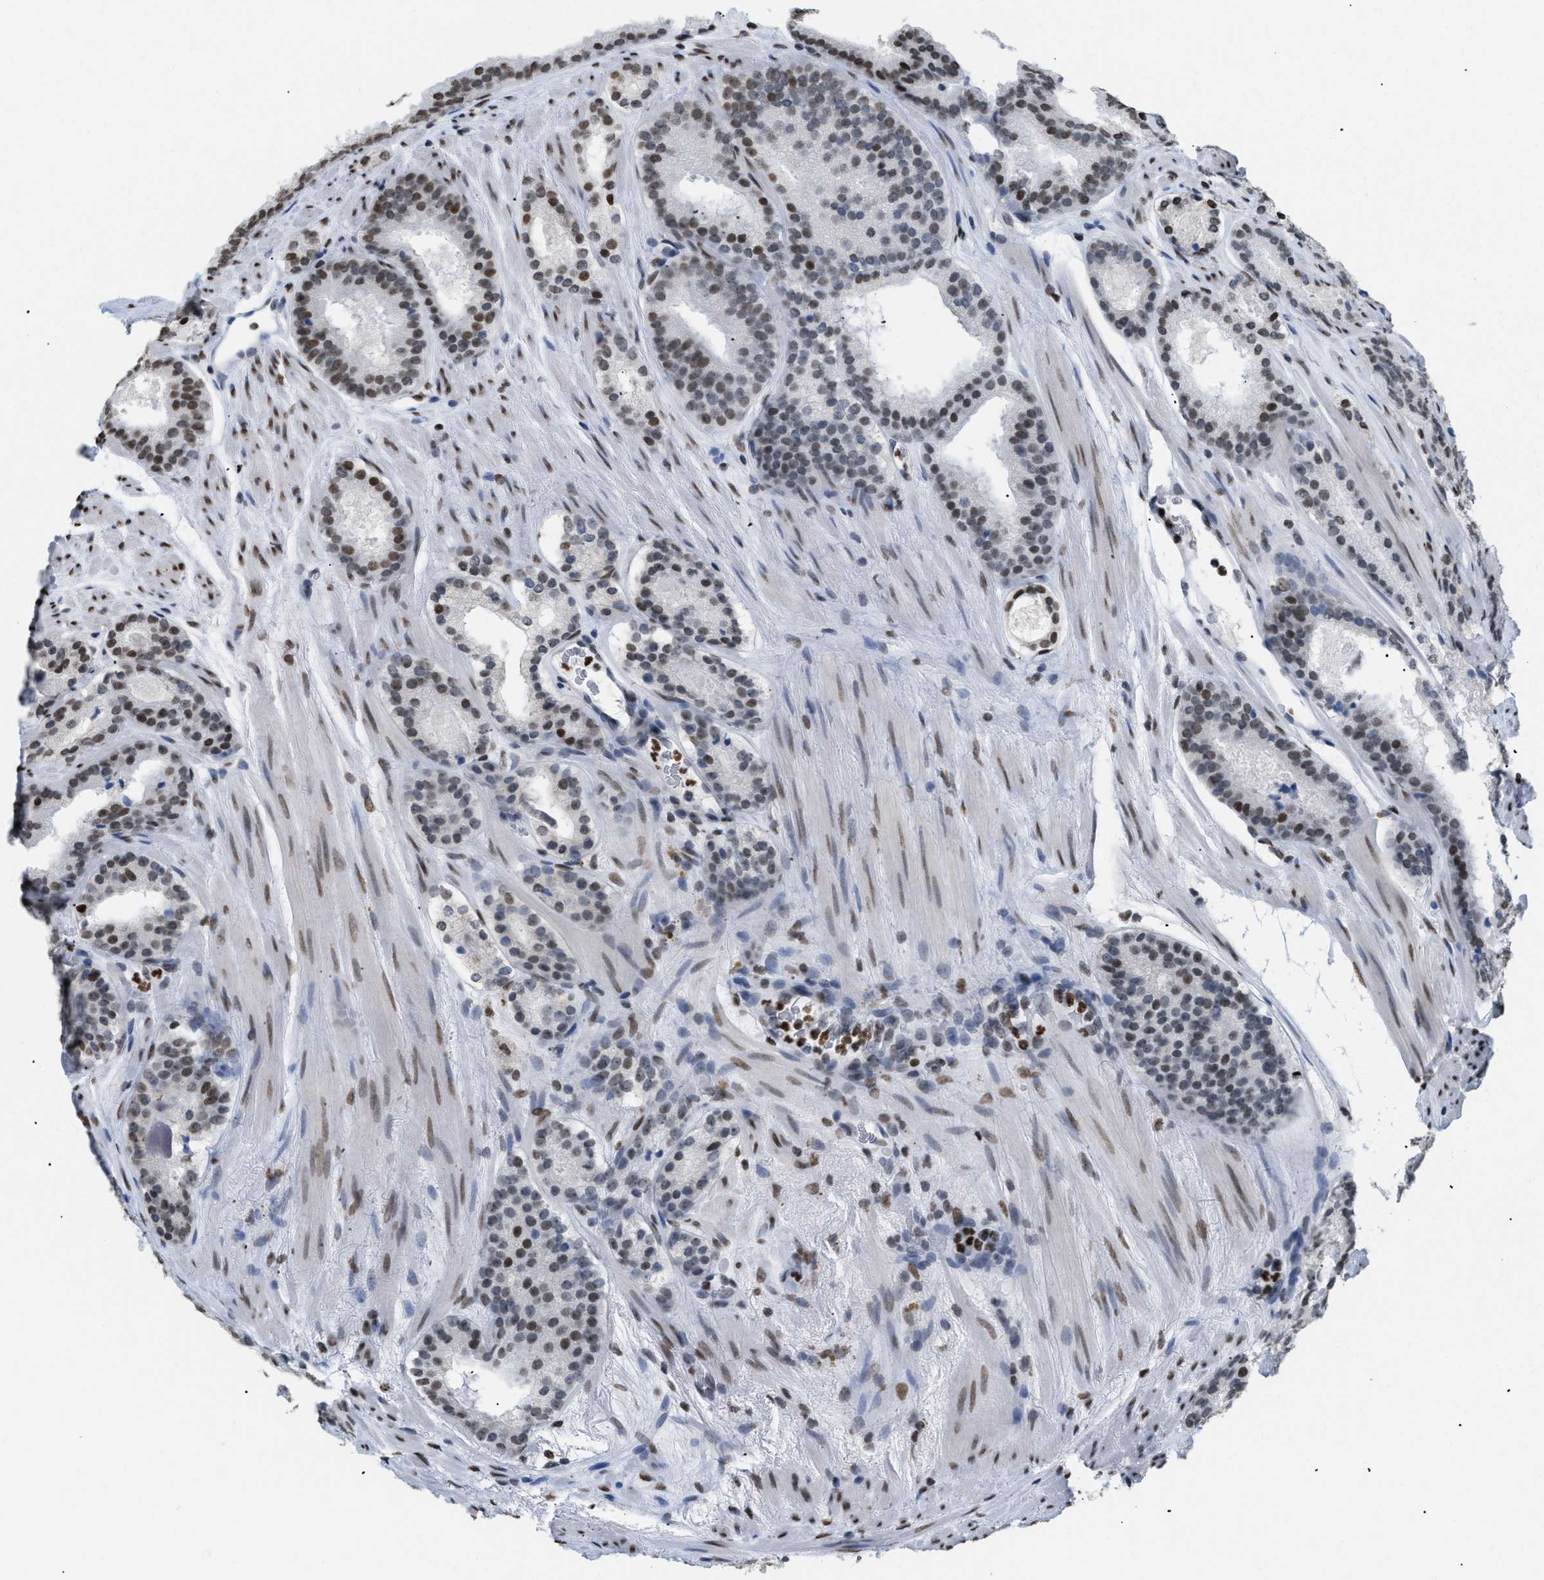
{"staining": {"intensity": "moderate", "quantity": ">75%", "location": "nuclear"}, "tissue": "prostate cancer", "cell_type": "Tumor cells", "image_type": "cancer", "snomed": [{"axis": "morphology", "description": "Adenocarcinoma, Low grade"}, {"axis": "topography", "description": "Prostate"}], "caption": "Immunohistochemical staining of prostate cancer (low-grade adenocarcinoma) displays moderate nuclear protein expression in about >75% of tumor cells. The staining was performed using DAB (3,3'-diaminobenzidine), with brown indicating positive protein expression. Nuclei are stained blue with hematoxylin.", "gene": "HMGN2", "patient": {"sex": "male", "age": 69}}